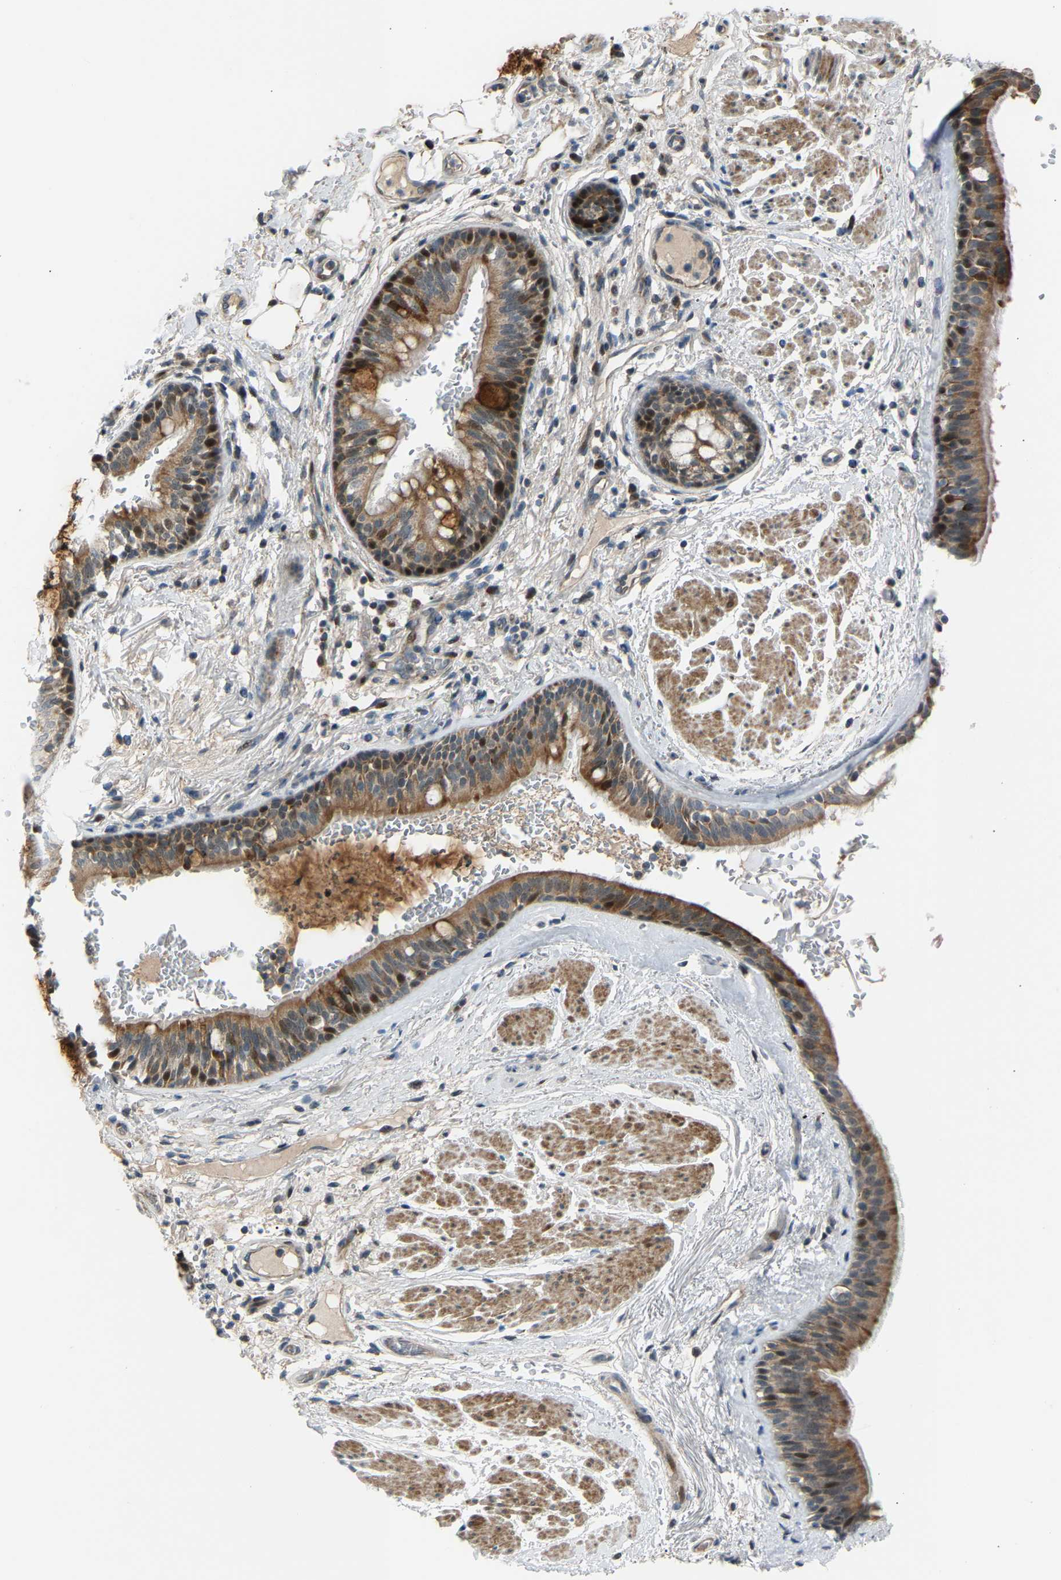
{"staining": {"intensity": "moderate", "quantity": ">75%", "location": "cytoplasmic/membranous,nuclear"}, "tissue": "bronchus", "cell_type": "Respiratory epithelial cells", "image_type": "normal", "snomed": [{"axis": "morphology", "description": "Normal tissue, NOS"}, {"axis": "topography", "description": "Cartilage tissue"}], "caption": "There is medium levels of moderate cytoplasmic/membranous,nuclear positivity in respiratory epithelial cells of unremarkable bronchus, as demonstrated by immunohistochemical staining (brown color).", "gene": "VPS41", "patient": {"sex": "female", "age": 63}}